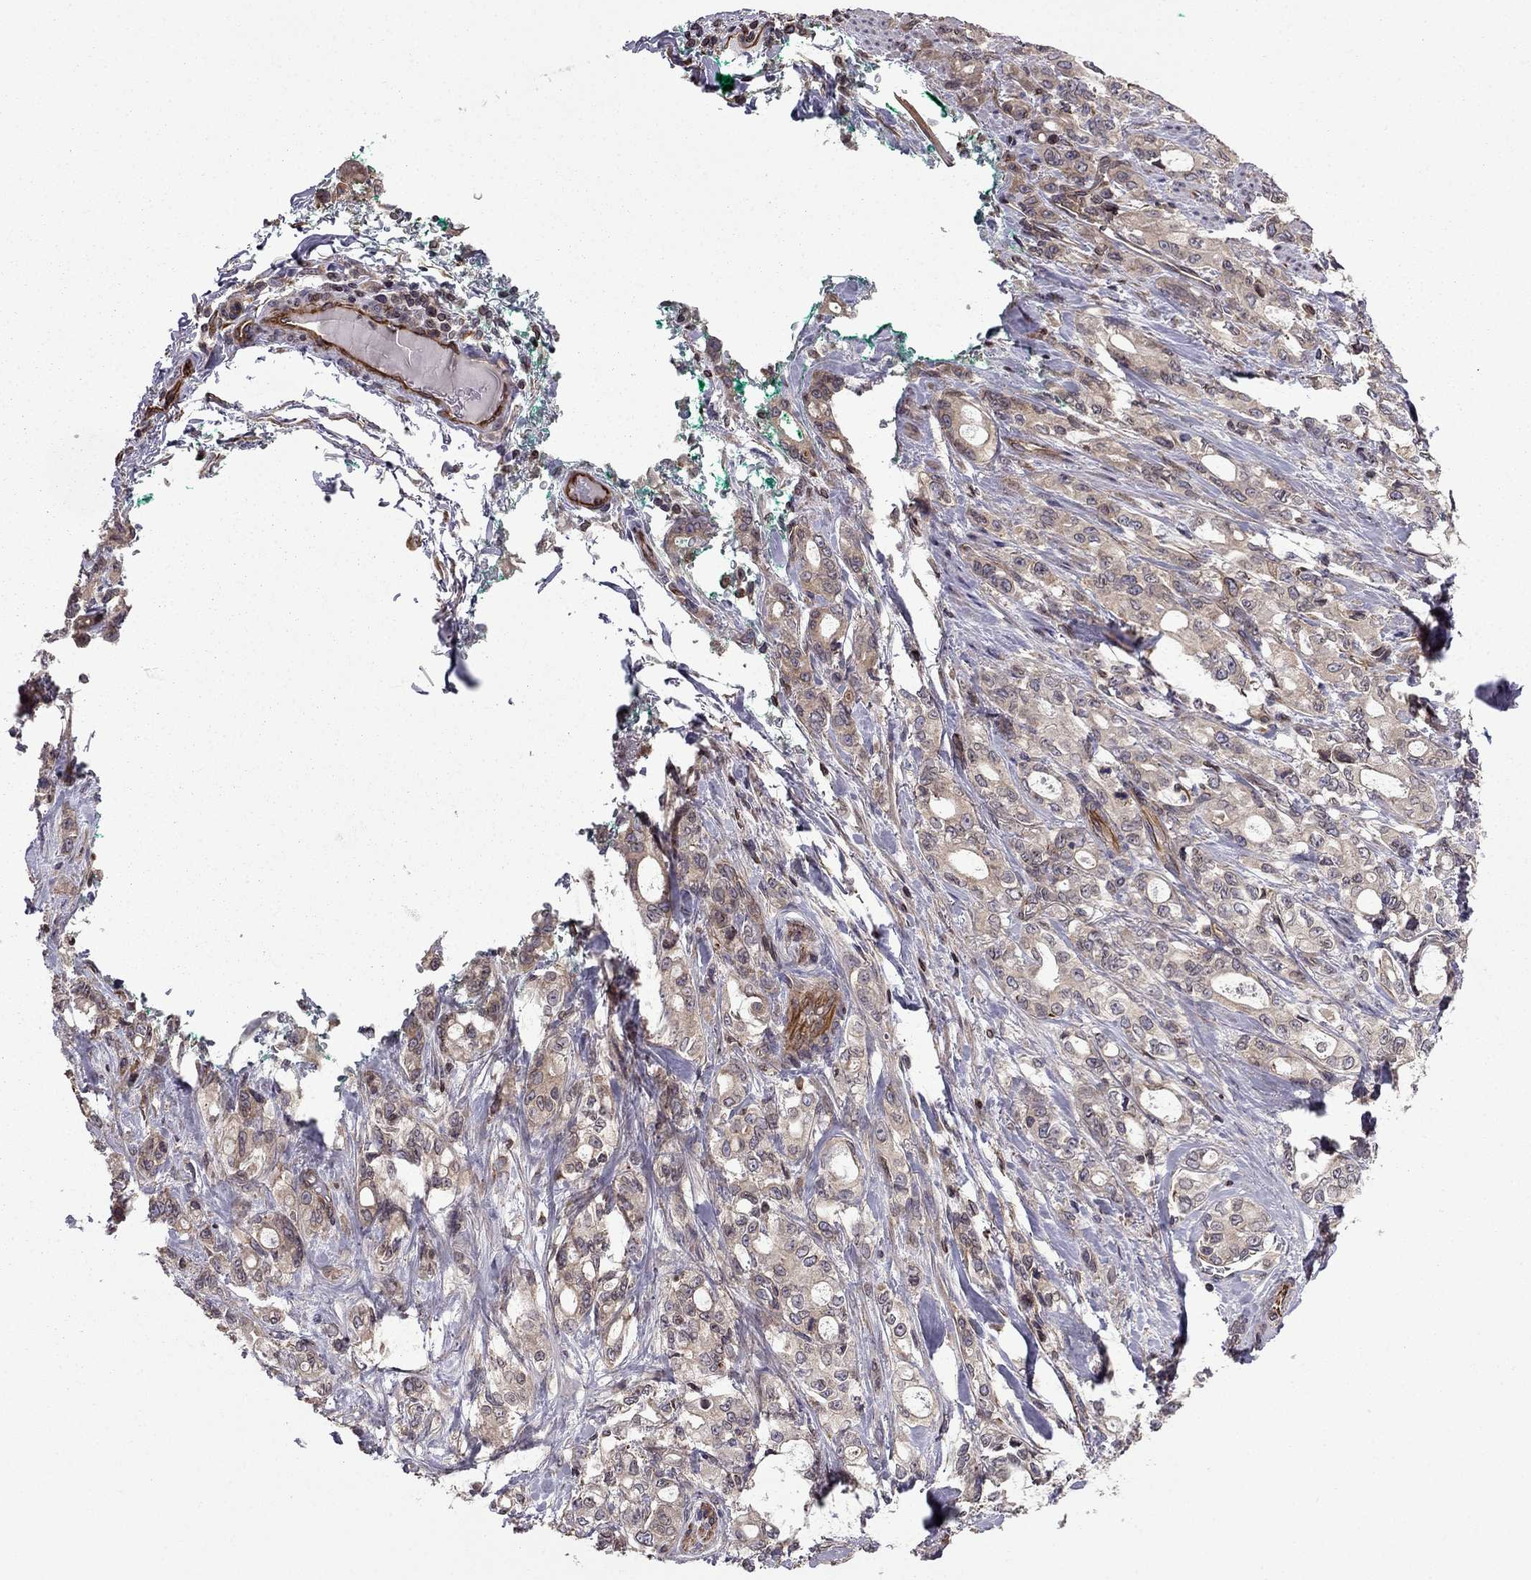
{"staining": {"intensity": "weak", "quantity": "25%-75%", "location": "cytoplasmic/membranous"}, "tissue": "stomach cancer", "cell_type": "Tumor cells", "image_type": "cancer", "snomed": [{"axis": "morphology", "description": "Adenocarcinoma, NOS"}, {"axis": "topography", "description": "Stomach"}], "caption": "Stomach cancer (adenocarcinoma) stained with a brown dye exhibits weak cytoplasmic/membranous positive positivity in about 25%-75% of tumor cells.", "gene": "CDC42BPA", "patient": {"sex": "male", "age": 63}}